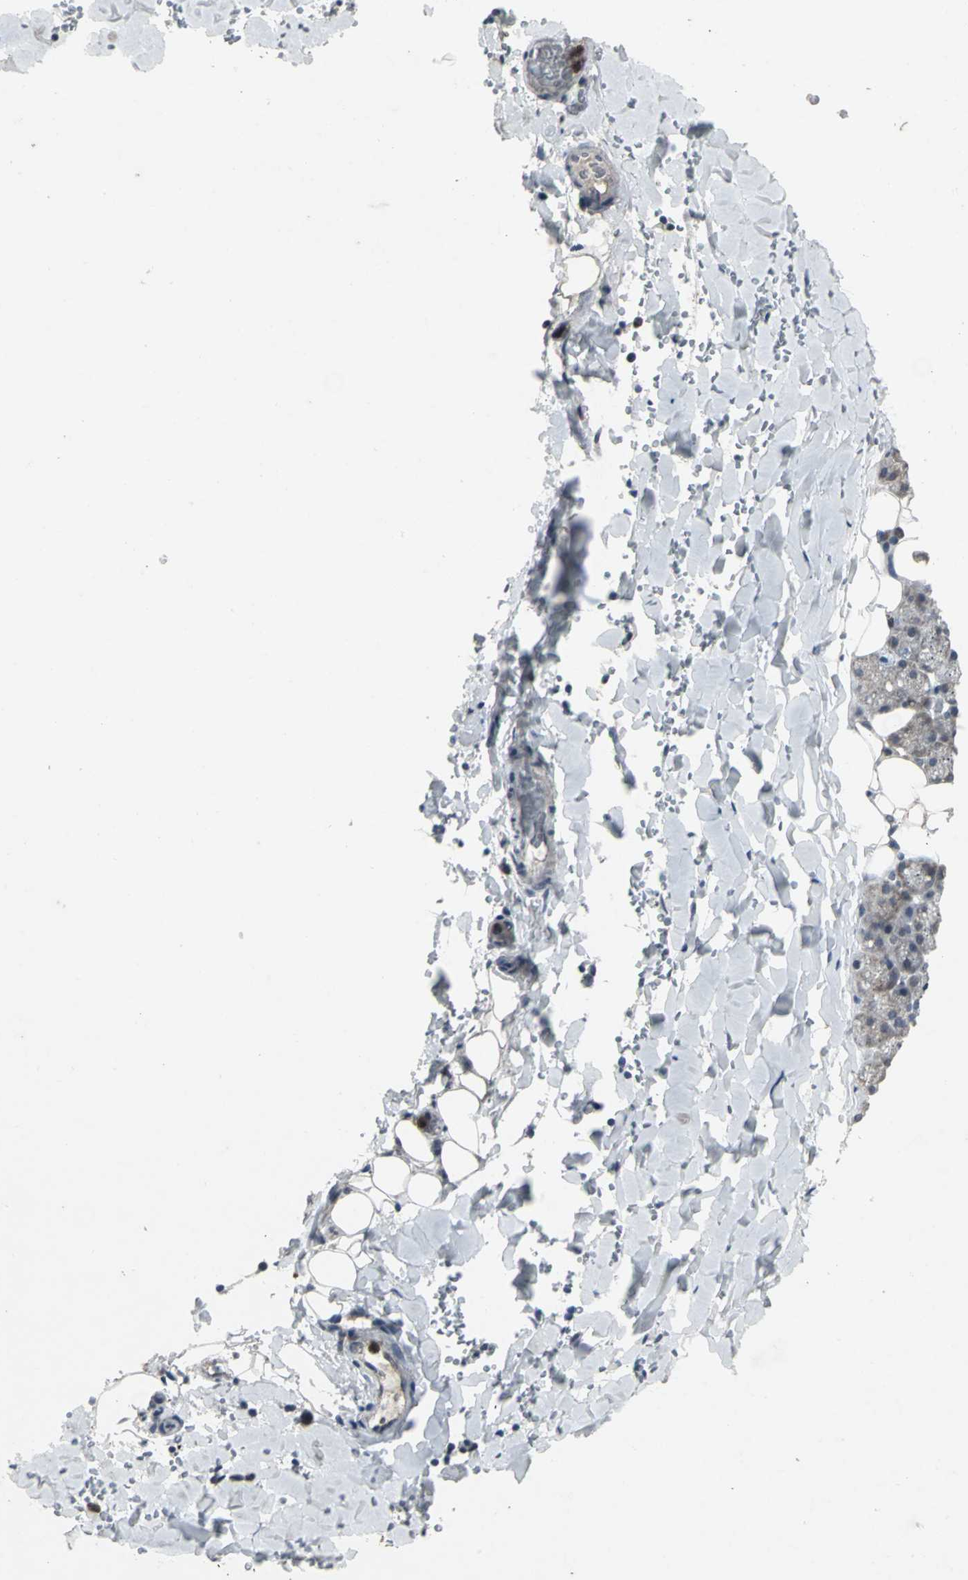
{"staining": {"intensity": "weak", "quantity": "25%-75%", "location": "cytoplasmic/membranous"}, "tissue": "salivary gland", "cell_type": "Glandular cells", "image_type": "normal", "snomed": [{"axis": "morphology", "description": "Normal tissue, NOS"}, {"axis": "topography", "description": "Lymph node"}, {"axis": "topography", "description": "Salivary gland"}], "caption": "Weak cytoplasmic/membranous positivity is present in about 25%-75% of glandular cells in unremarkable salivary gland.", "gene": "BMP4", "patient": {"sex": "male", "age": 8}}